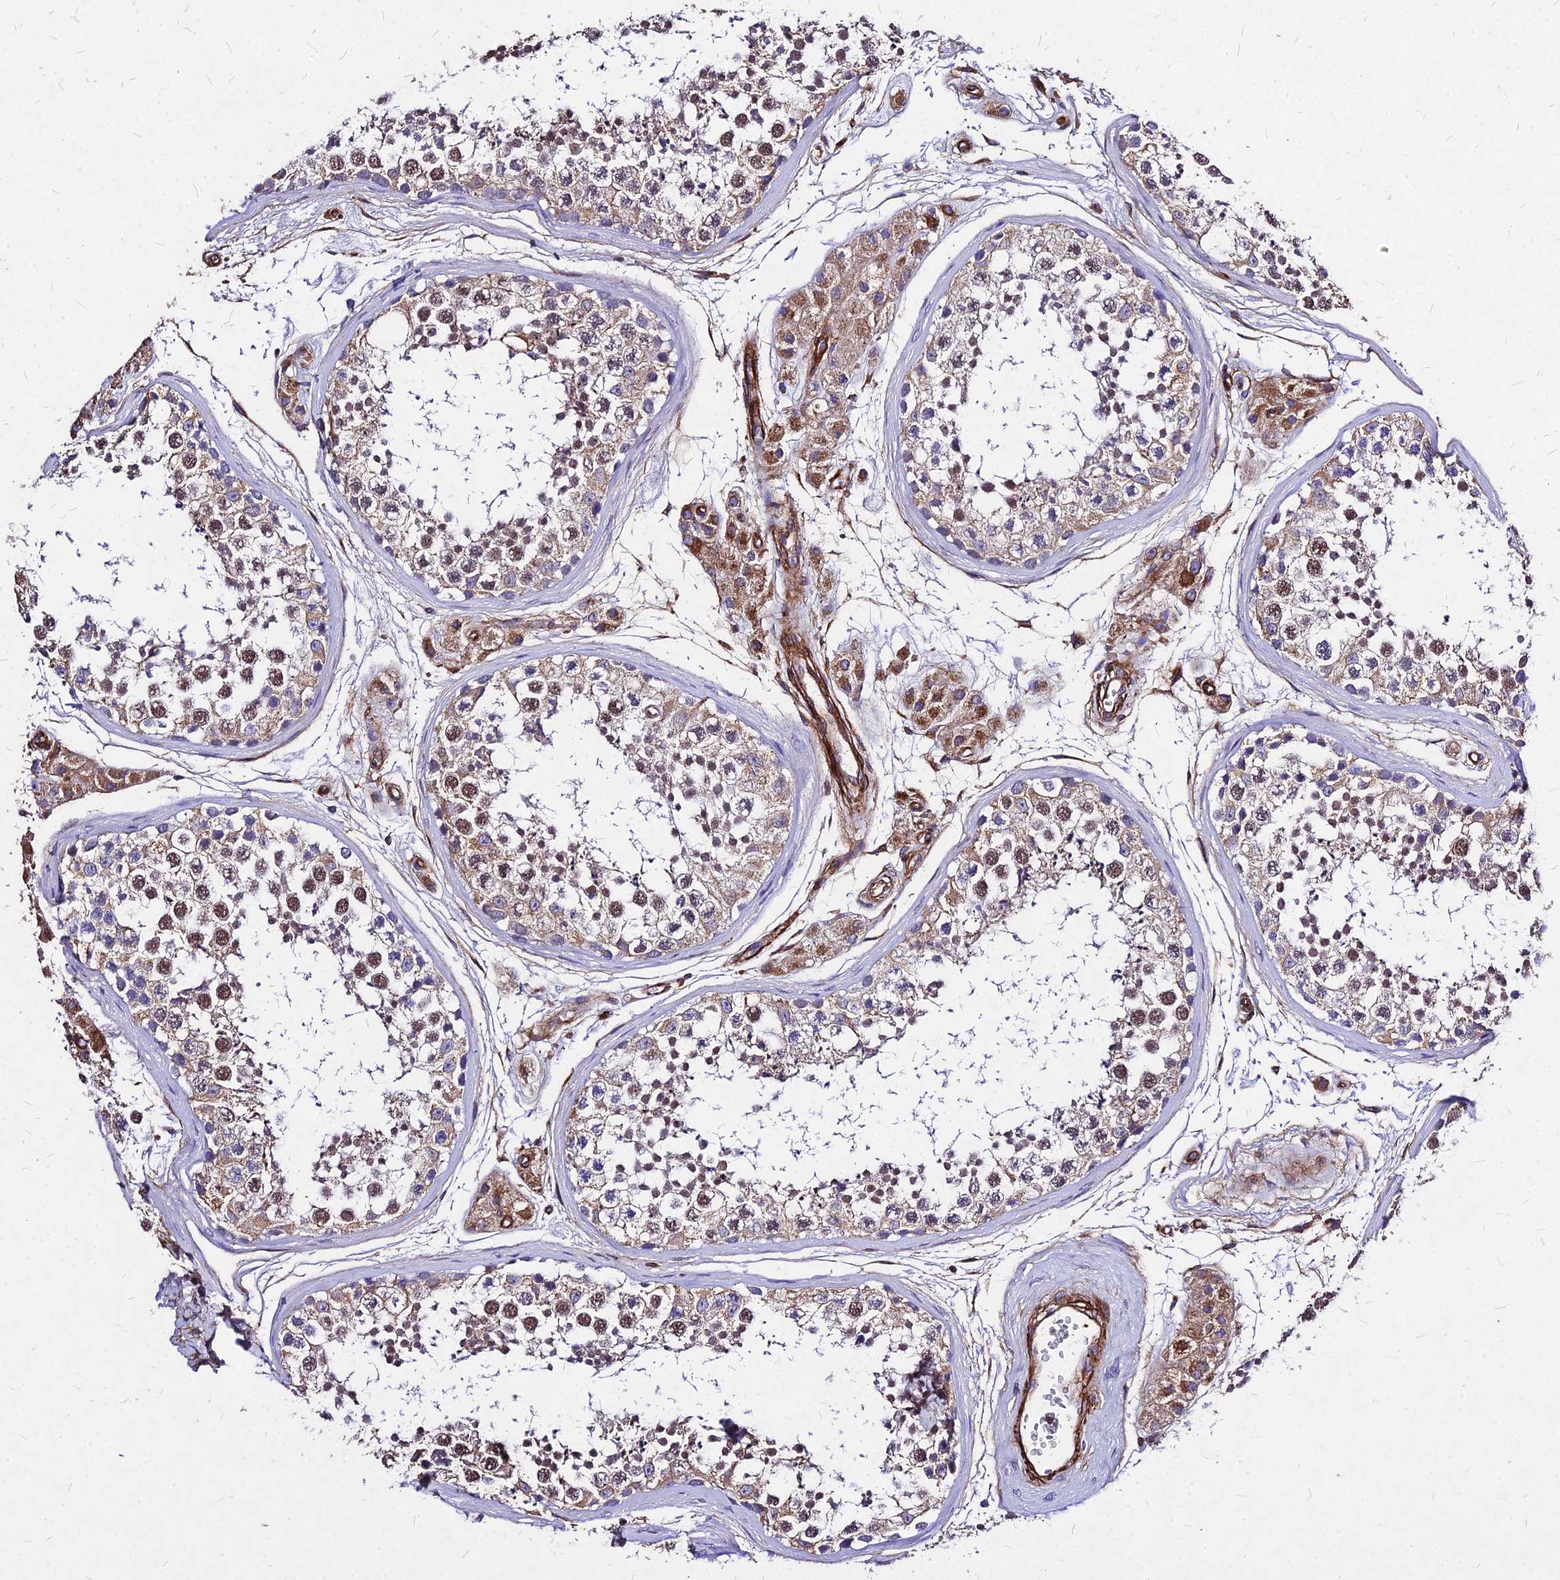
{"staining": {"intensity": "moderate", "quantity": "25%-75%", "location": "cytoplasmic/membranous,nuclear"}, "tissue": "testis", "cell_type": "Cells in seminiferous ducts", "image_type": "normal", "snomed": [{"axis": "morphology", "description": "Normal tissue, NOS"}, {"axis": "topography", "description": "Testis"}], "caption": "IHC histopathology image of unremarkable testis: testis stained using immunohistochemistry (IHC) displays medium levels of moderate protein expression localized specifically in the cytoplasmic/membranous,nuclear of cells in seminiferous ducts, appearing as a cytoplasmic/membranous,nuclear brown color.", "gene": "EFCC1", "patient": {"sex": "male", "age": 56}}